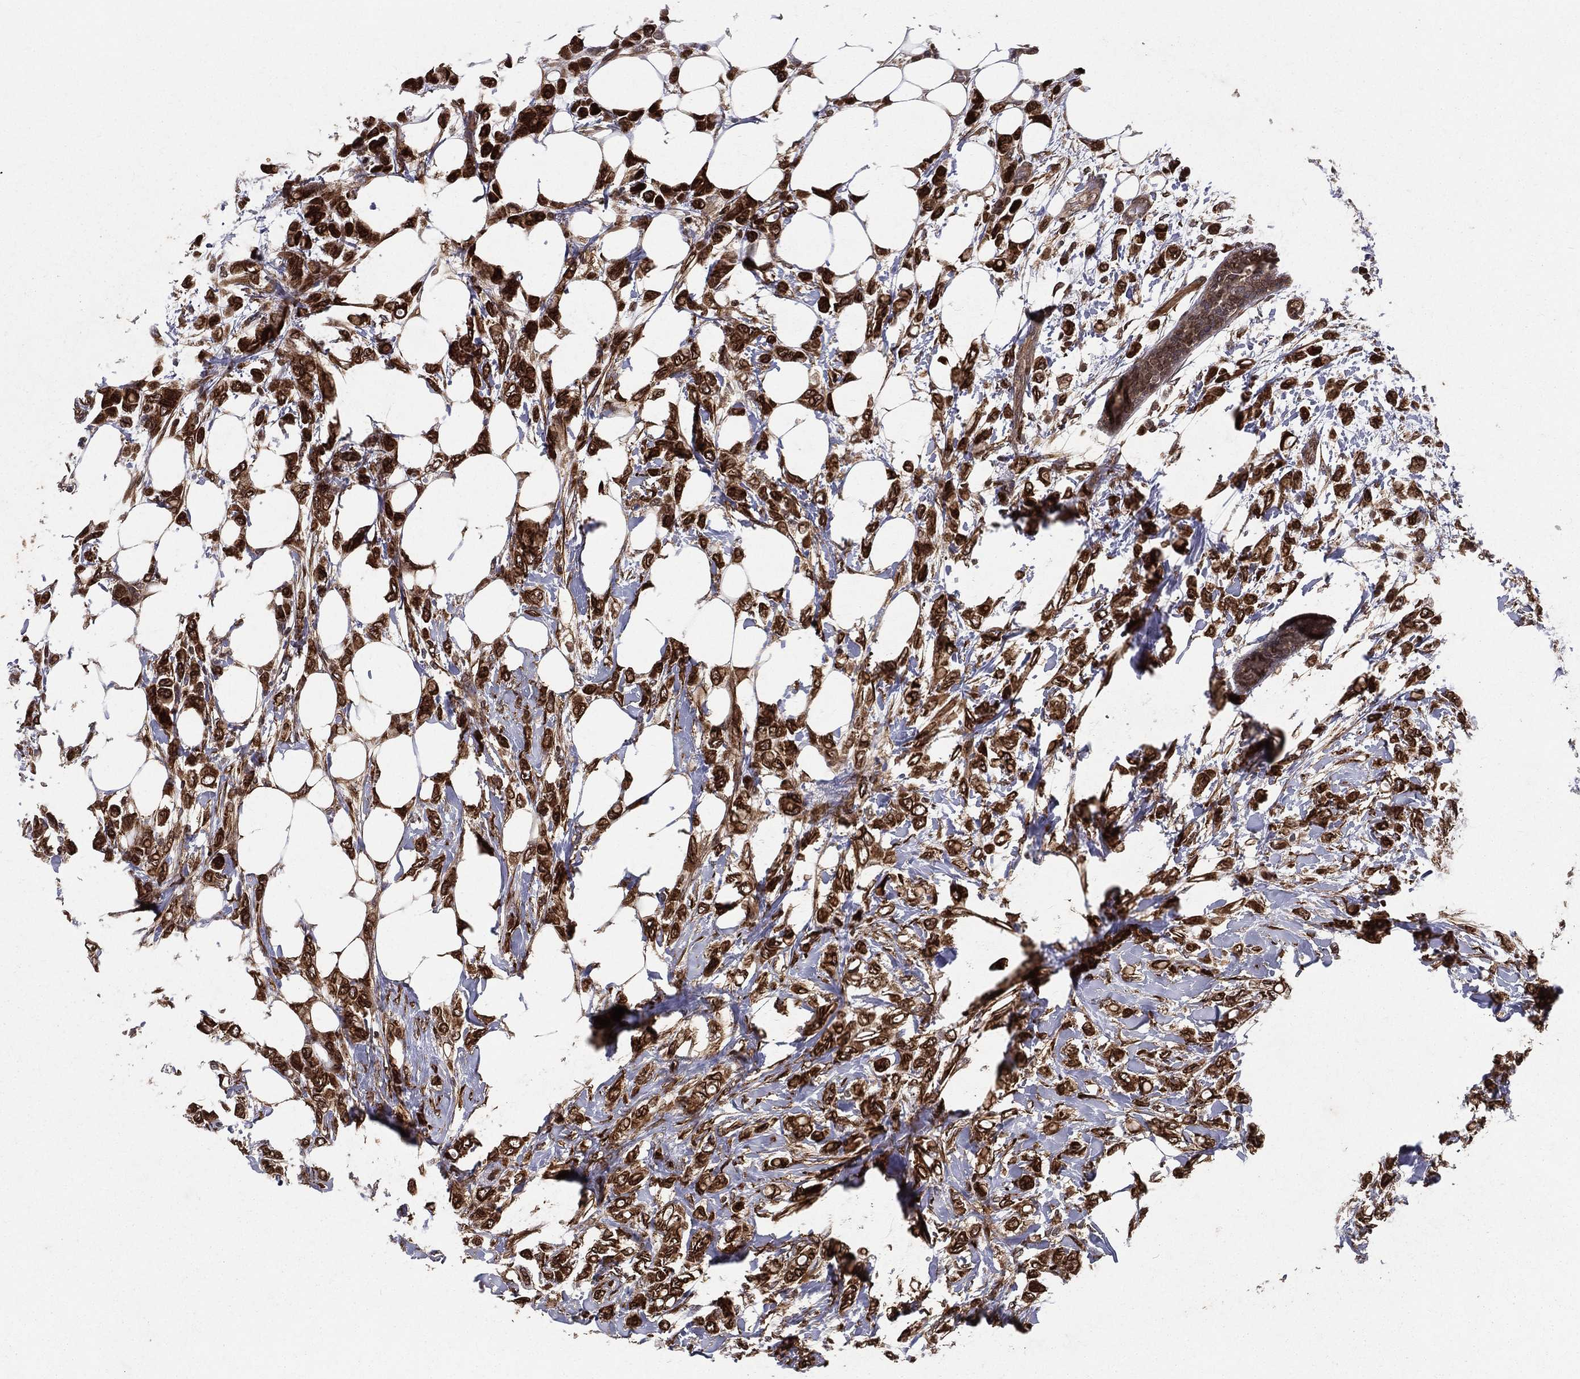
{"staining": {"intensity": "strong", "quantity": ">75%", "location": "cytoplasmic/membranous"}, "tissue": "breast cancer", "cell_type": "Tumor cells", "image_type": "cancer", "snomed": [{"axis": "morphology", "description": "Lobular carcinoma"}, {"axis": "topography", "description": "Breast"}], "caption": "Protein expression by IHC shows strong cytoplasmic/membranous expression in approximately >75% of tumor cells in breast cancer (lobular carcinoma). Nuclei are stained in blue.", "gene": "CERS2", "patient": {"sex": "female", "age": 66}}